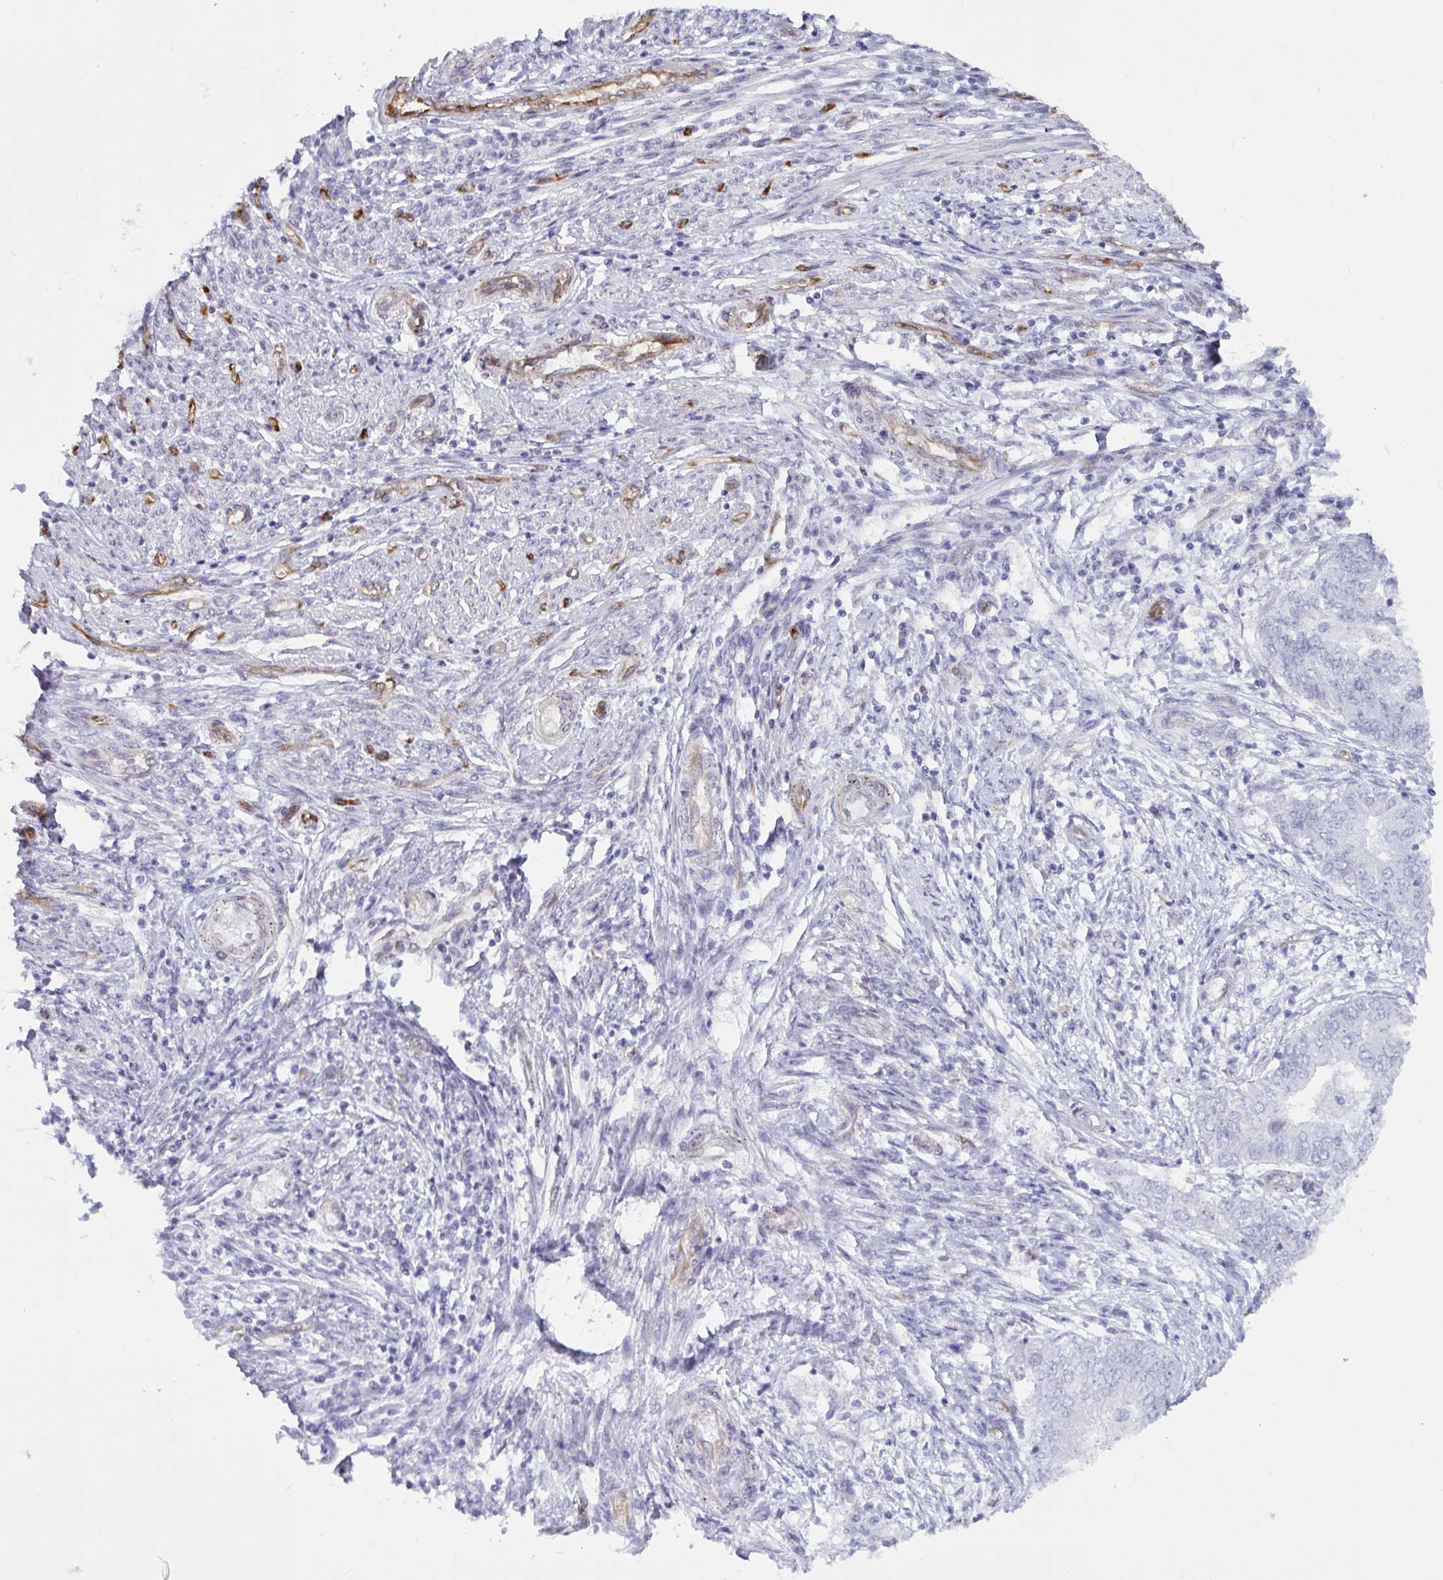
{"staining": {"intensity": "negative", "quantity": "none", "location": "none"}, "tissue": "endometrial cancer", "cell_type": "Tumor cells", "image_type": "cancer", "snomed": [{"axis": "morphology", "description": "Adenocarcinoma, NOS"}, {"axis": "topography", "description": "Endometrium"}], "caption": "Tumor cells are negative for brown protein staining in endometrial cancer (adenocarcinoma).", "gene": "EML1", "patient": {"sex": "female", "age": 62}}